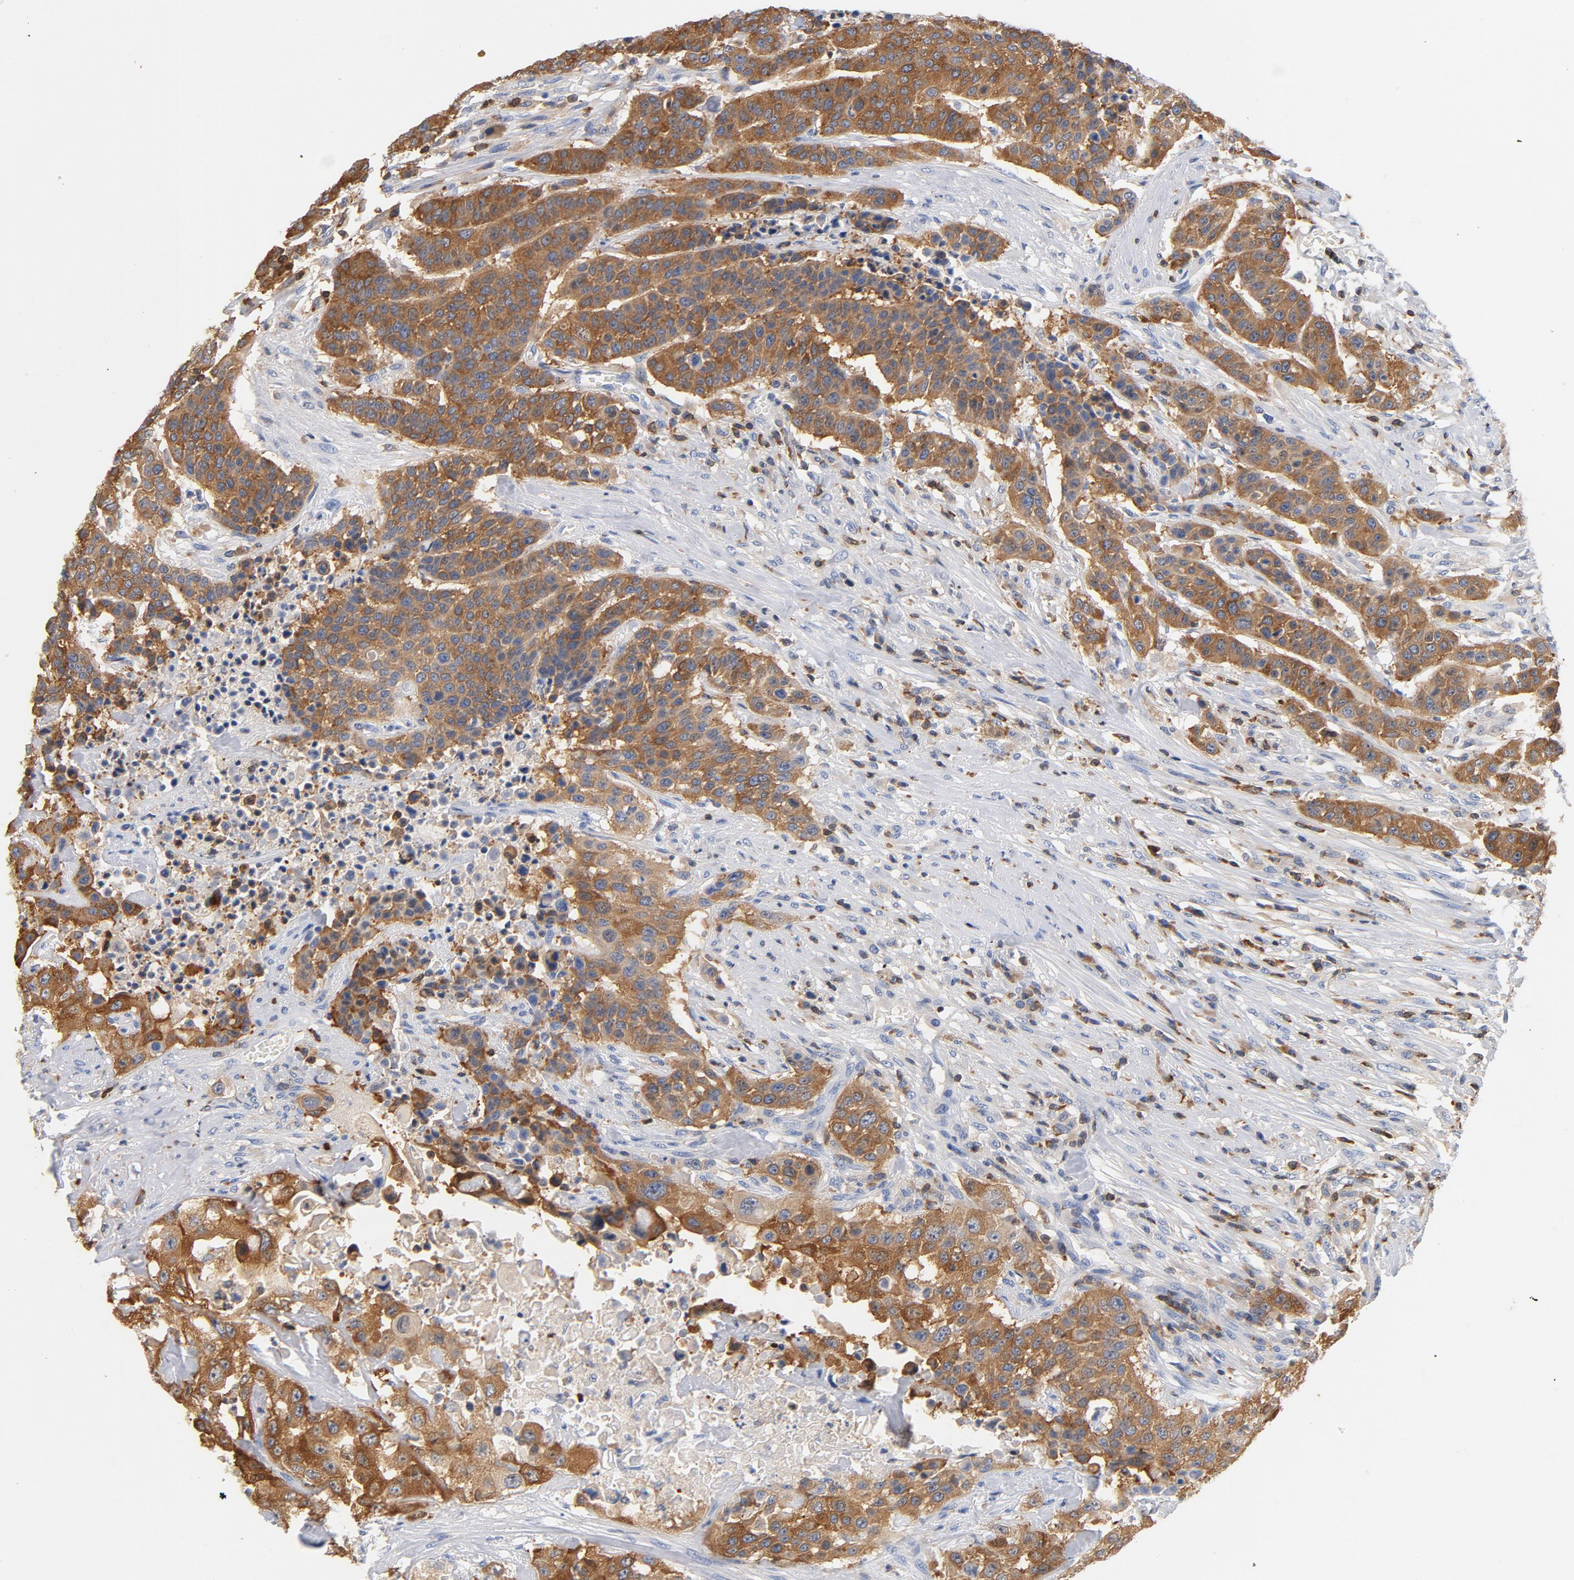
{"staining": {"intensity": "moderate", "quantity": ">75%", "location": "cytoplasmic/membranous"}, "tissue": "urothelial cancer", "cell_type": "Tumor cells", "image_type": "cancer", "snomed": [{"axis": "morphology", "description": "Urothelial carcinoma, High grade"}, {"axis": "topography", "description": "Urinary bladder"}], "caption": "Protein expression analysis of urothelial cancer reveals moderate cytoplasmic/membranous positivity in approximately >75% of tumor cells.", "gene": "EZR", "patient": {"sex": "male", "age": 74}}